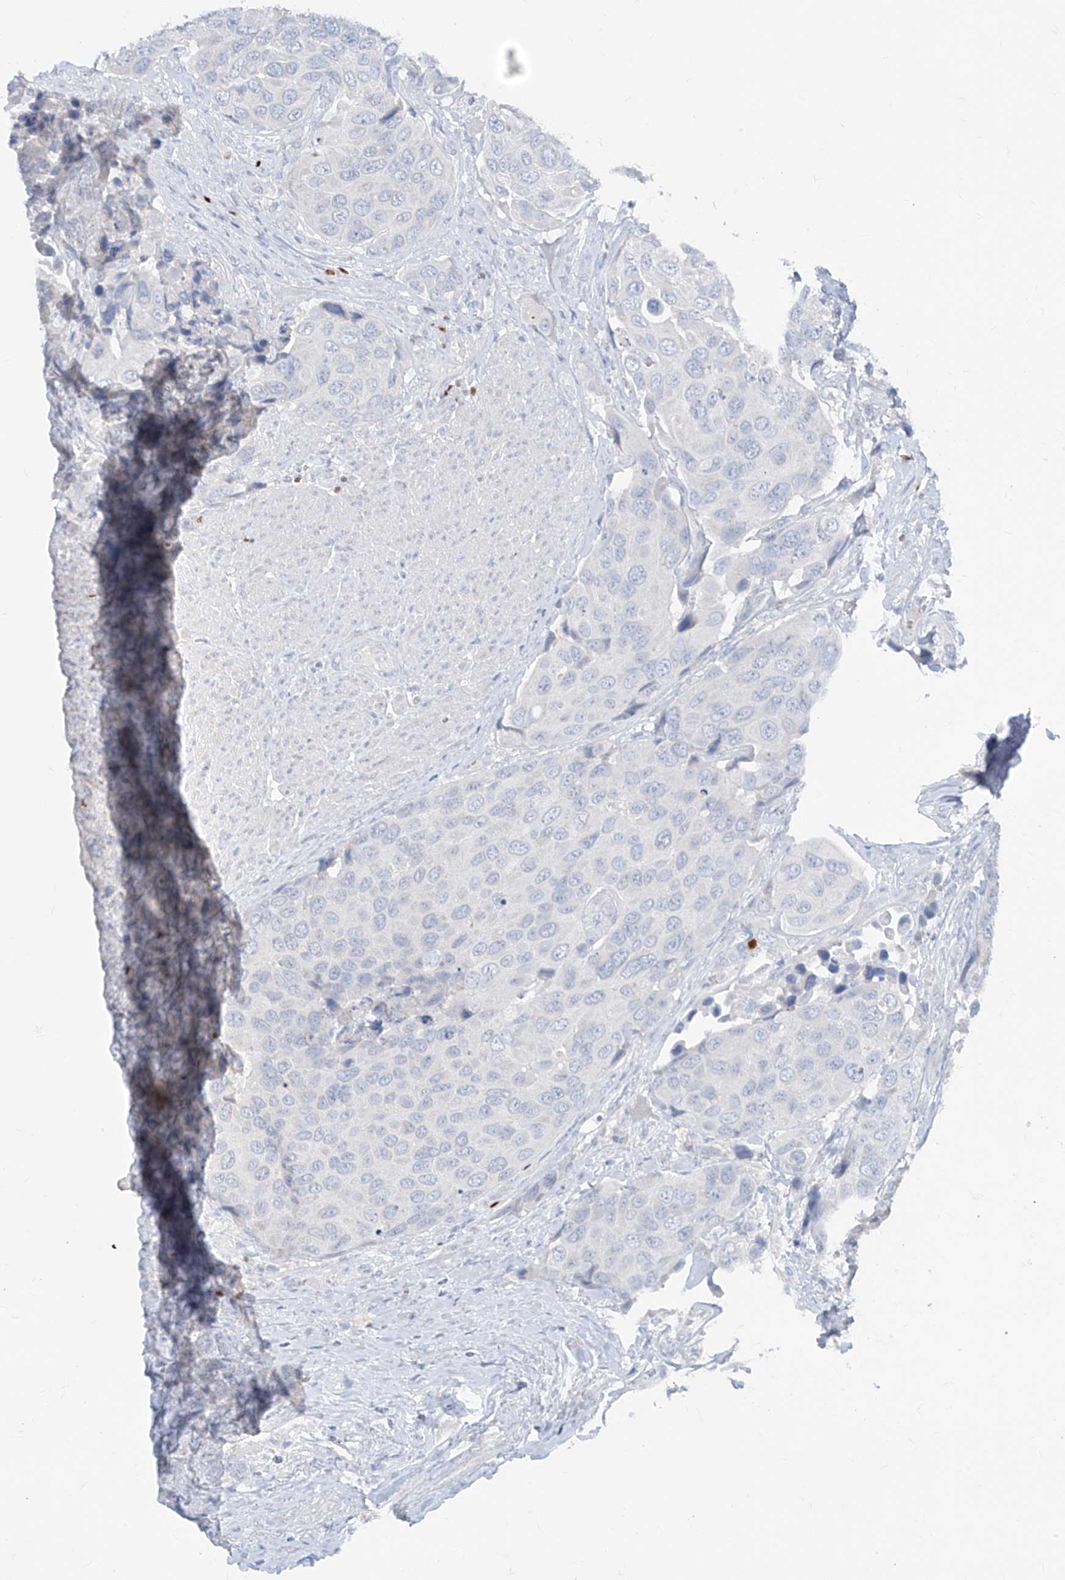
{"staining": {"intensity": "negative", "quantity": "none", "location": "none"}, "tissue": "urothelial cancer", "cell_type": "Tumor cells", "image_type": "cancer", "snomed": [{"axis": "morphology", "description": "Urothelial carcinoma, High grade"}, {"axis": "topography", "description": "Urinary bladder"}], "caption": "IHC histopathology image of neoplastic tissue: human urothelial carcinoma (high-grade) stained with DAB (3,3'-diaminobenzidine) exhibits no significant protein positivity in tumor cells.", "gene": "TBX21", "patient": {"sex": "male", "age": 74}}